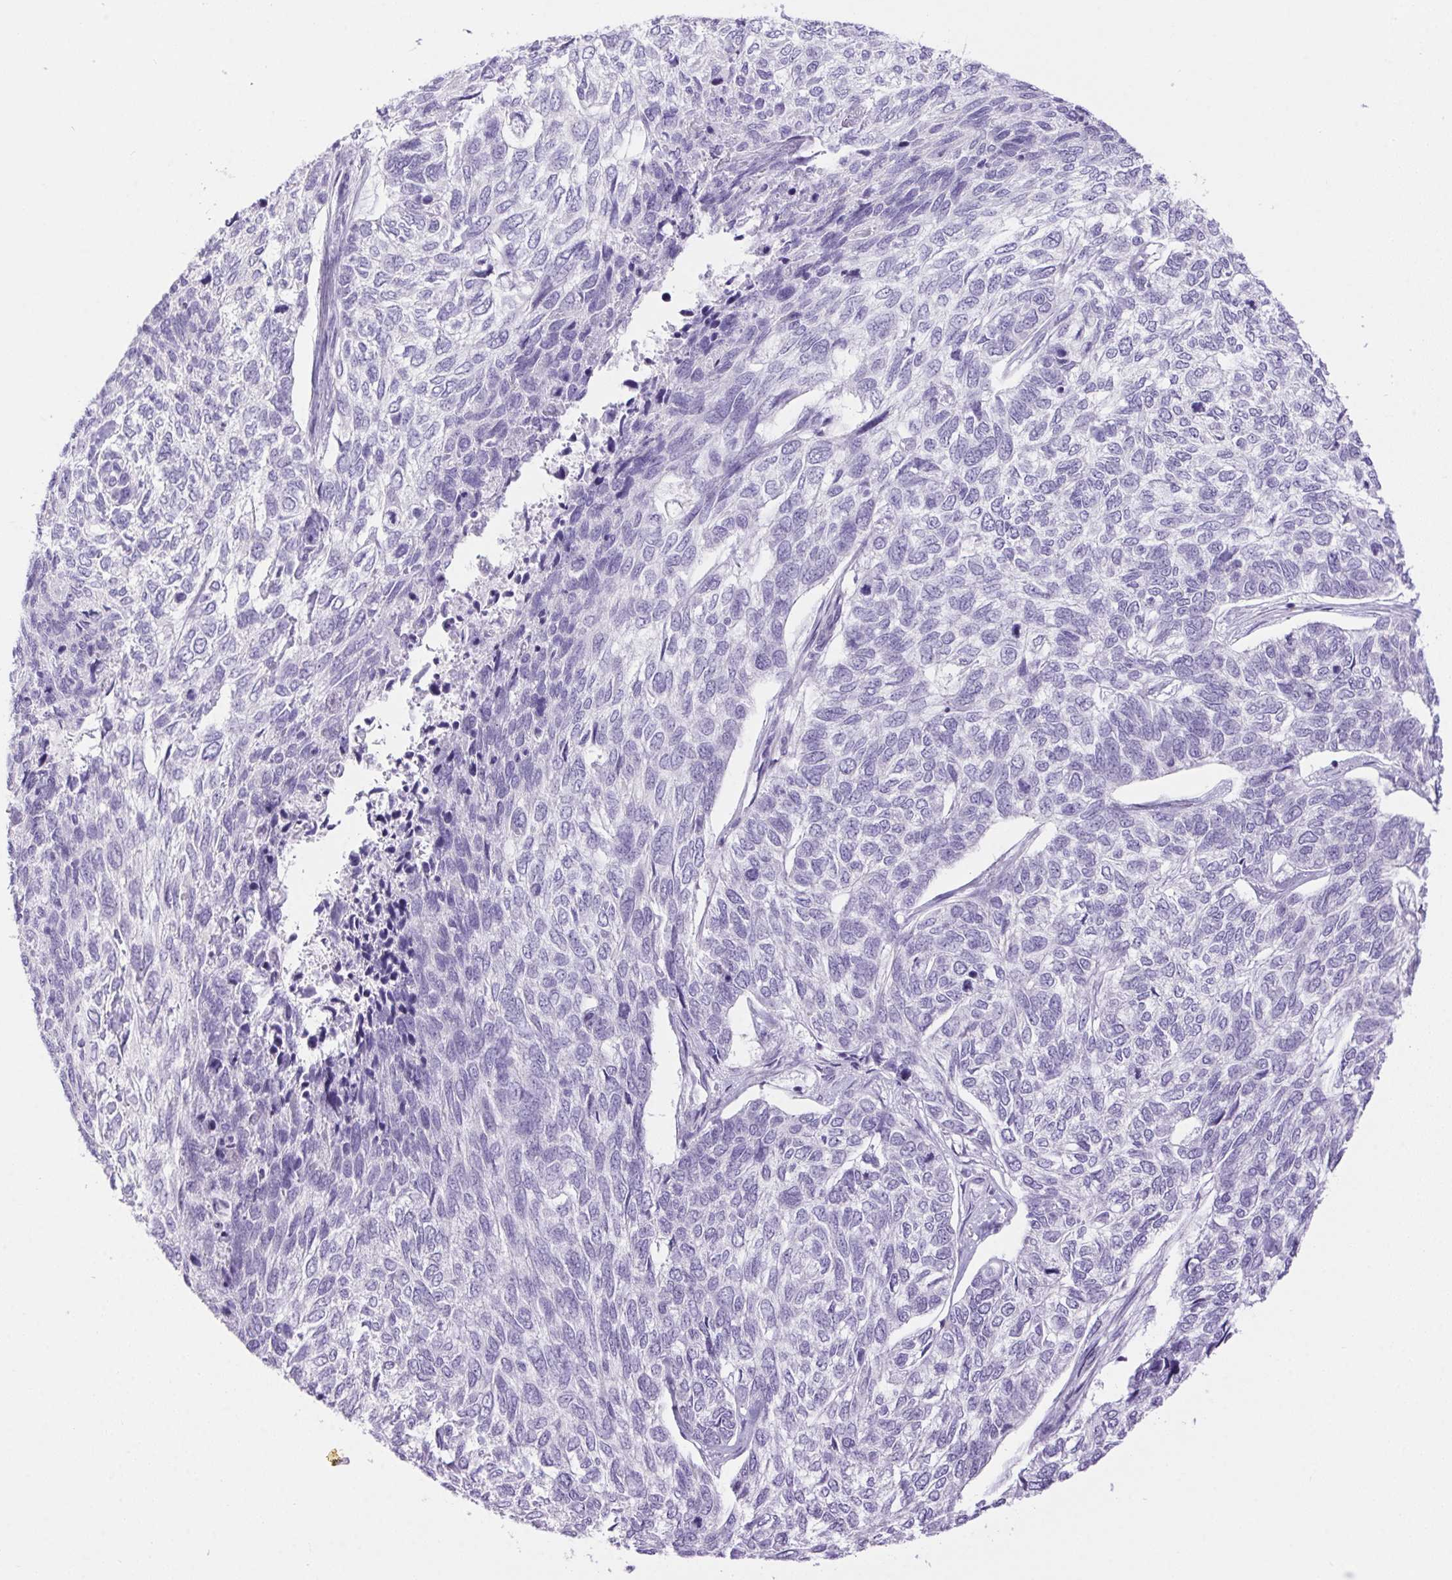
{"staining": {"intensity": "negative", "quantity": "none", "location": "none"}, "tissue": "skin cancer", "cell_type": "Tumor cells", "image_type": "cancer", "snomed": [{"axis": "morphology", "description": "Basal cell carcinoma"}, {"axis": "topography", "description": "Skin"}], "caption": "Human skin cancer (basal cell carcinoma) stained for a protein using immunohistochemistry displays no staining in tumor cells.", "gene": "ERP27", "patient": {"sex": "female", "age": 65}}